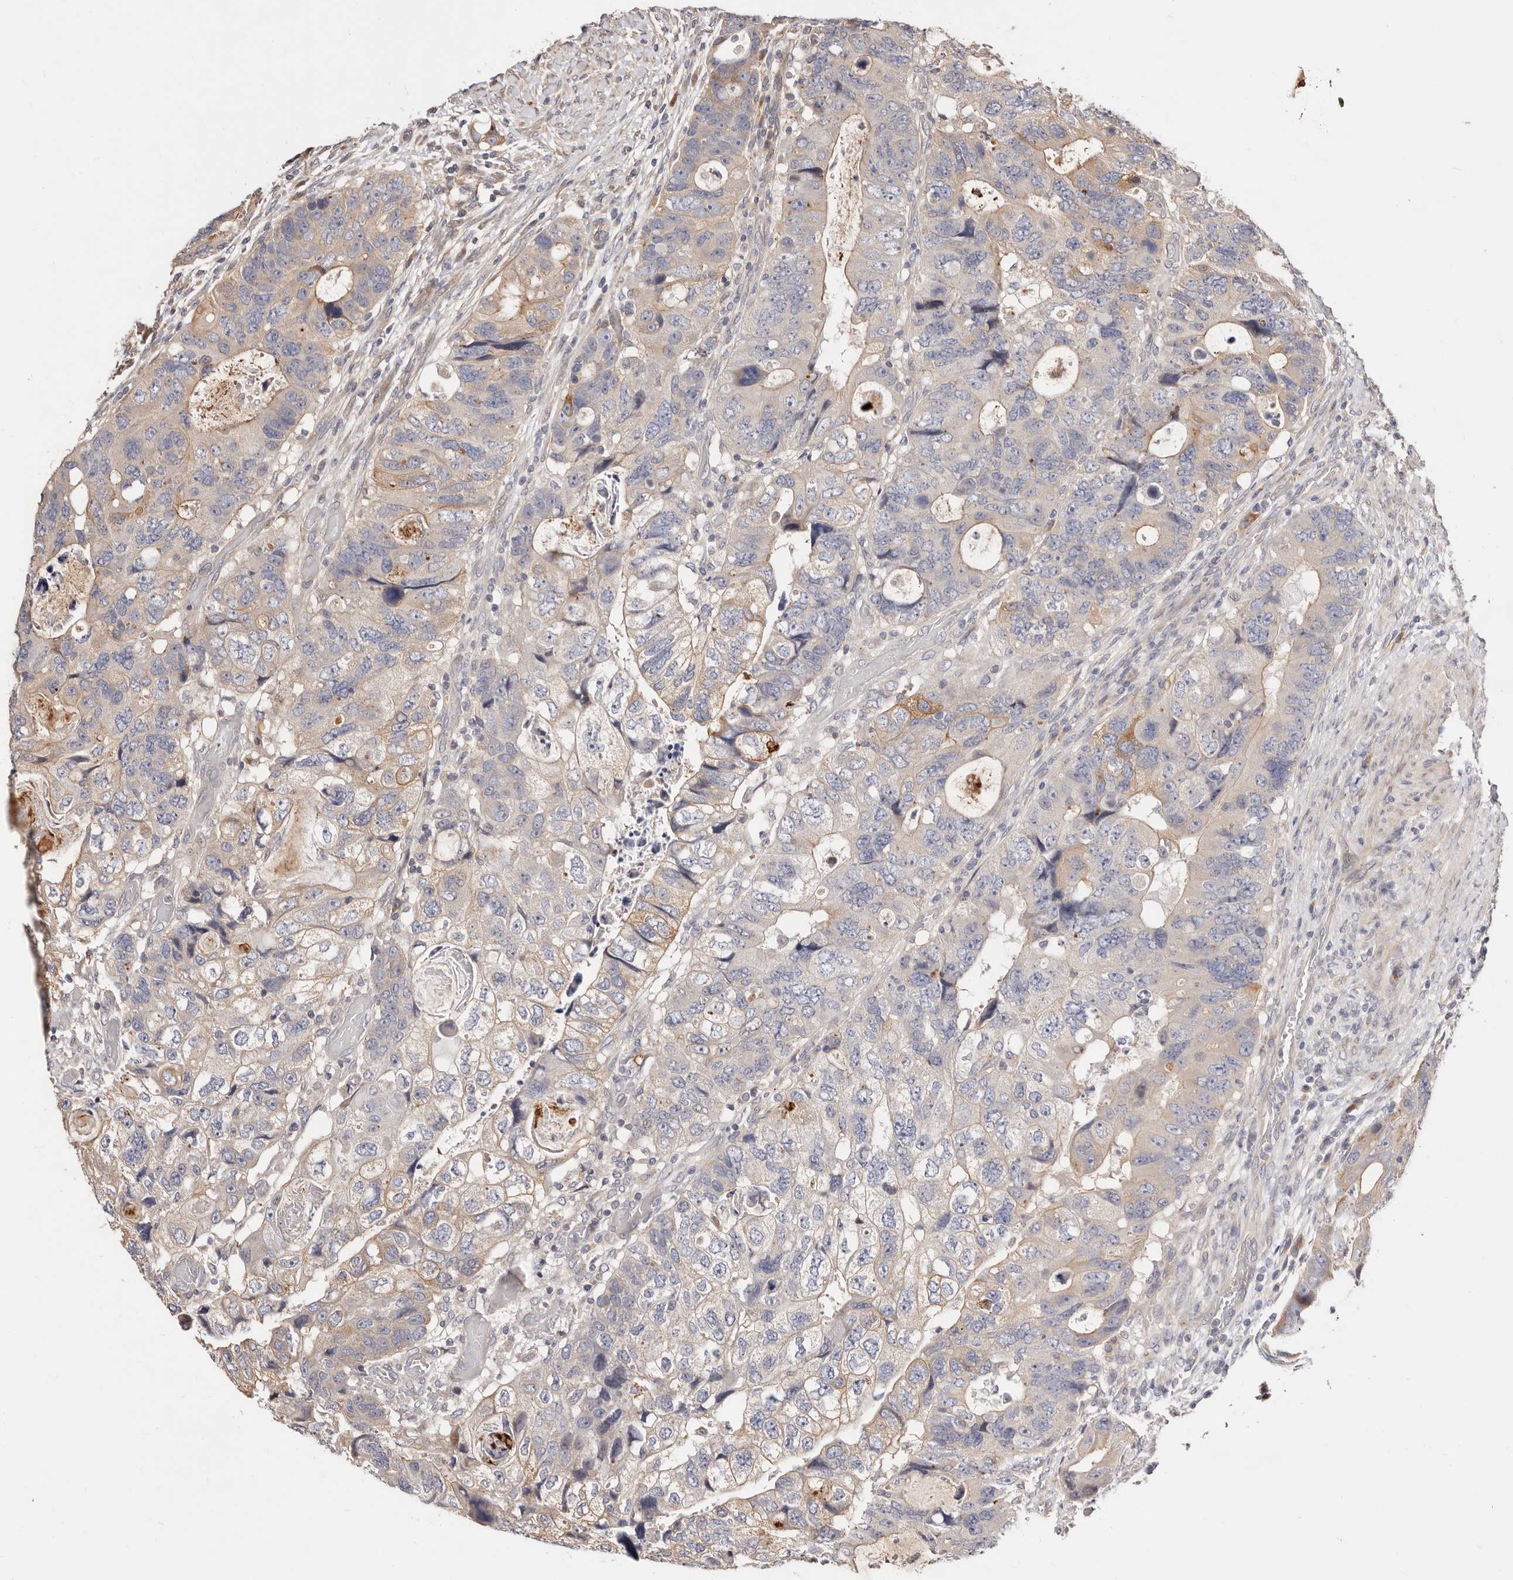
{"staining": {"intensity": "moderate", "quantity": "<25%", "location": "cytoplasmic/membranous"}, "tissue": "colorectal cancer", "cell_type": "Tumor cells", "image_type": "cancer", "snomed": [{"axis": "morphology", "description": "Adenocarcinoma, NOS"}, {"axis": "topography", "description": "Rectum"}], "caption": "Immunohistochemical staining of colorectal cancer (adenocarcinoma) reveals low levels of moderate cytoplasmic/membranous protein expression in approximately <25% of tumor cells. The staining is performed using DAB brown chromogen to label protein expression. The nuclei are counter-stained blue using hematoxylin.", "gene": "USP33", "patient": {"sex": "male", "age": 59}}